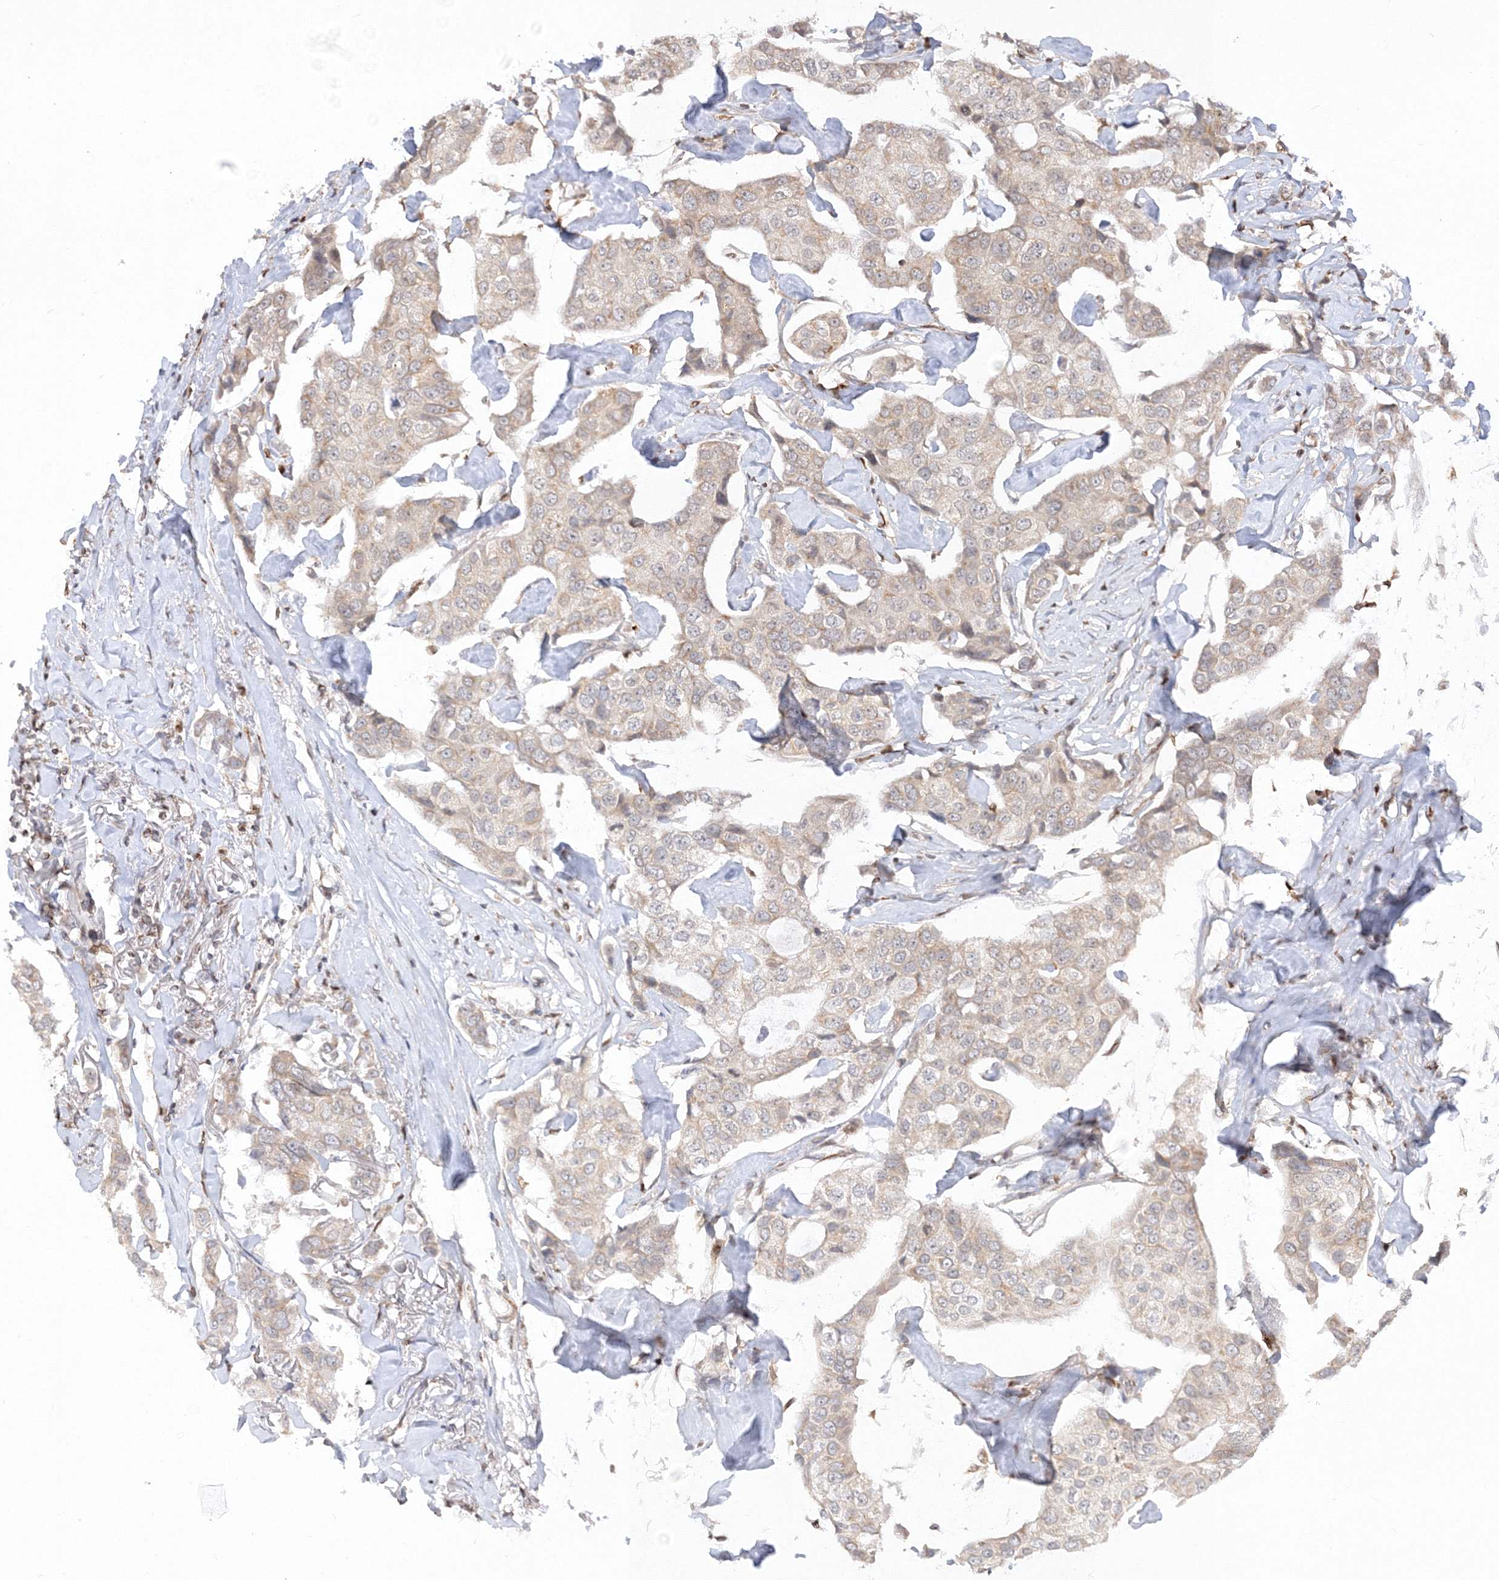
{"staining": {"intensity": "weak", "quantity": "<25%", "location": "cytoplasmic/membranous"}, "tissue": "breast cancer", "cell_type": "Tumor cells", "image_type": "cancer", "snomed": [{"axis": "morphology", "description": "Duct carcinoma"}, {"axis": "topography", "description": "Breast"}], "caption": "Protein analysis of breast invasive ductal carcinoma displays no significant positivity in tumor cells.", "gene": "TMEM50B", "patient": {"sex": "female", "age": 80}}